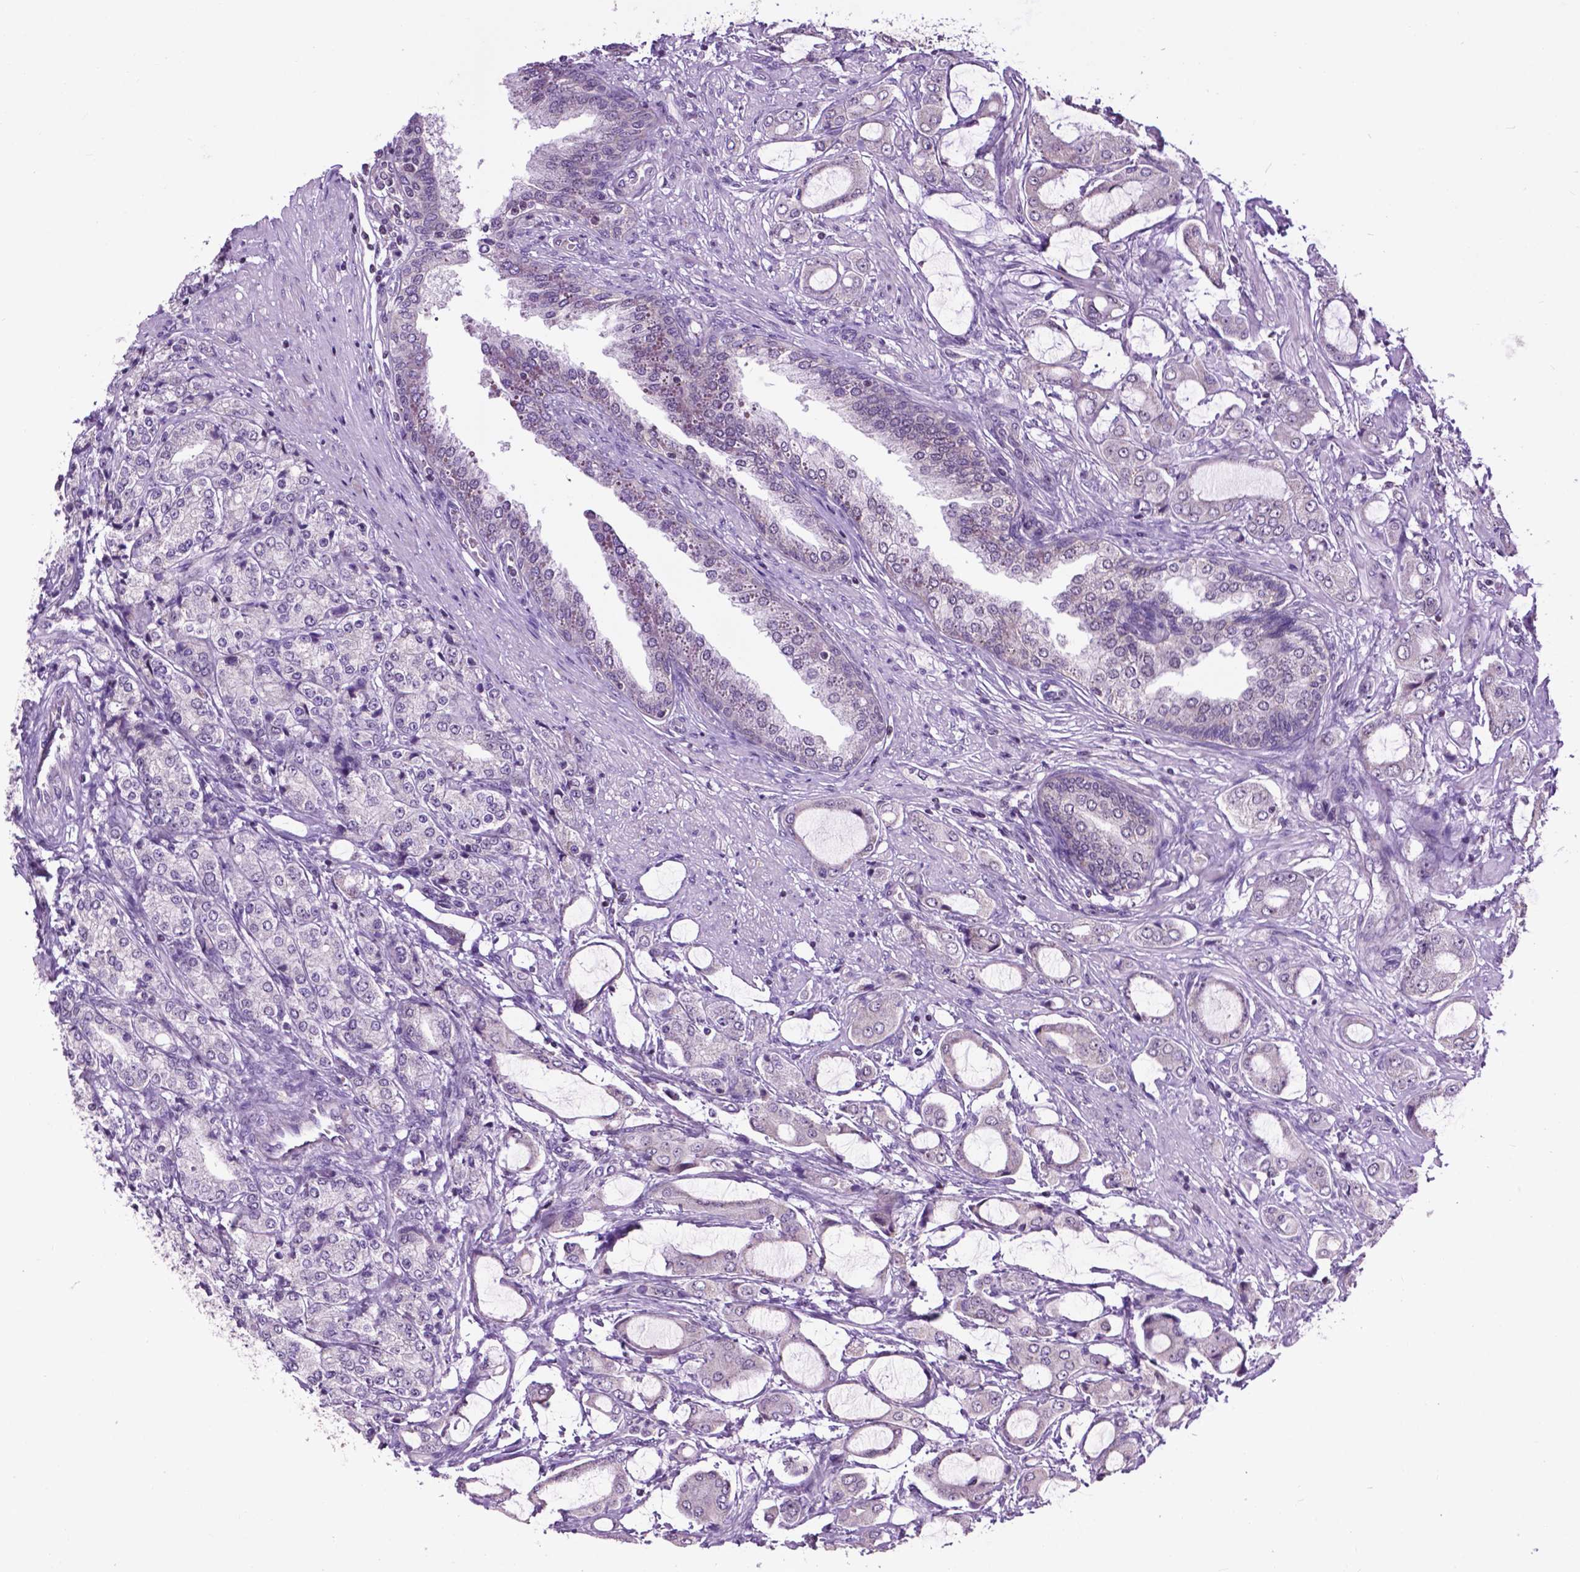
{"staining": {"intensity": "negative", "quantity": "none", "location": "none"}, "tissue": "prostate cancer", "cell_type": "Tumor cells", "image_type": "cancer", "snomed": [{"axis": "morphology", "description": "Adenocarcinoma, NOS"}, {"axis": "topography", "description": "Prostate"}], "caption": "Tumor cells show no significant protein staining in adenocarcinoma (prostate).", "gene": "EAF1", "patient": {"sex": "male", "age": 63}}